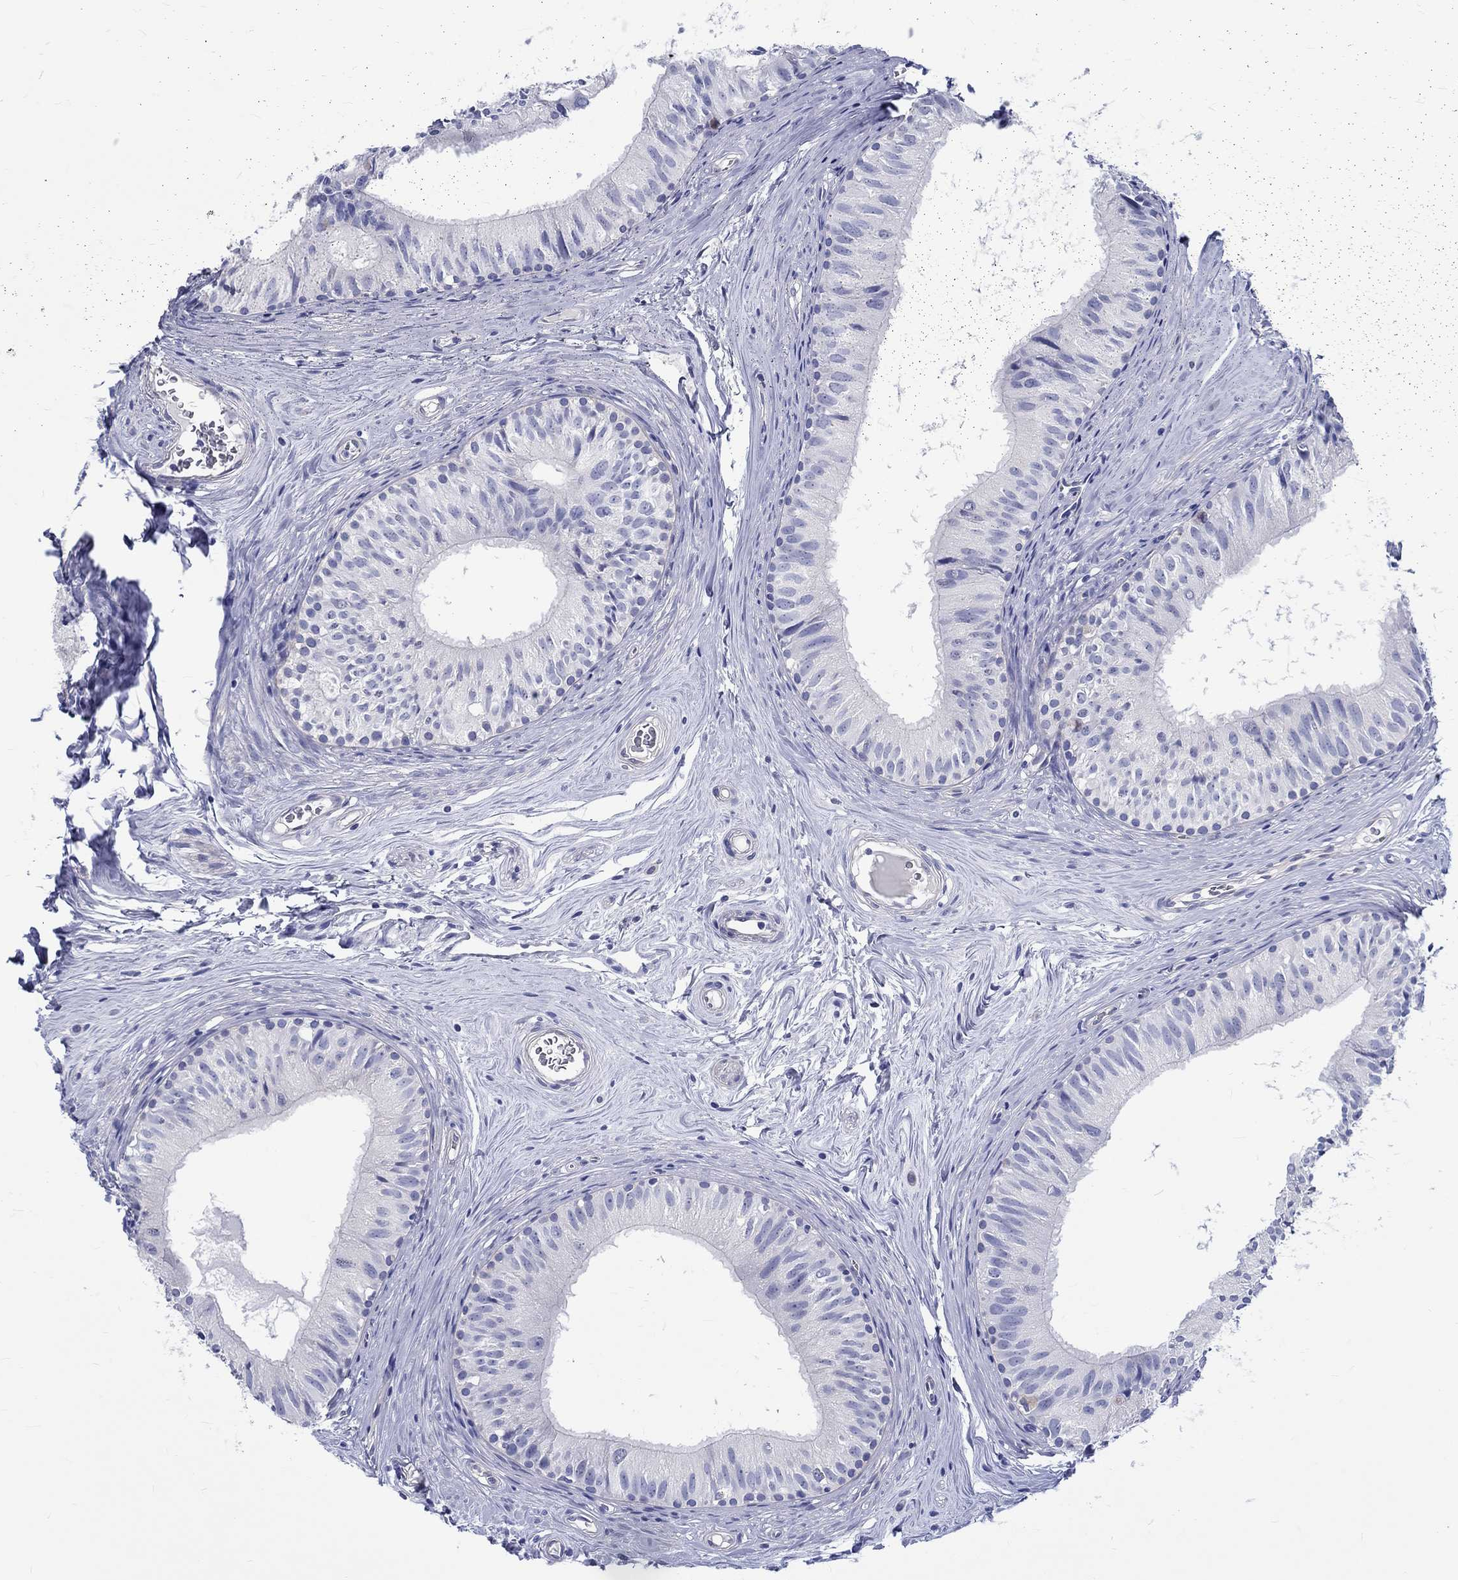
{"staining": {"intensity": "negative", "quantity": "none", "location": "none"}, "tissue": "epididymis", "cell_type": "Glandular cells", "image_type": "normal", "snomed": [{"axis": "morphology", "description": "Normal tissue, NOS"}, {"axis": "topography", "description": "Epididymis"}], "caption": "High magnification brightfield microscopy of normal epididymis stained with DAB (brown) and counterstained with hematoxylin (blue): glandular cells show no significant staining.", "gene": "SH2D7", "patient": {"sex": "male", "age": 52}}